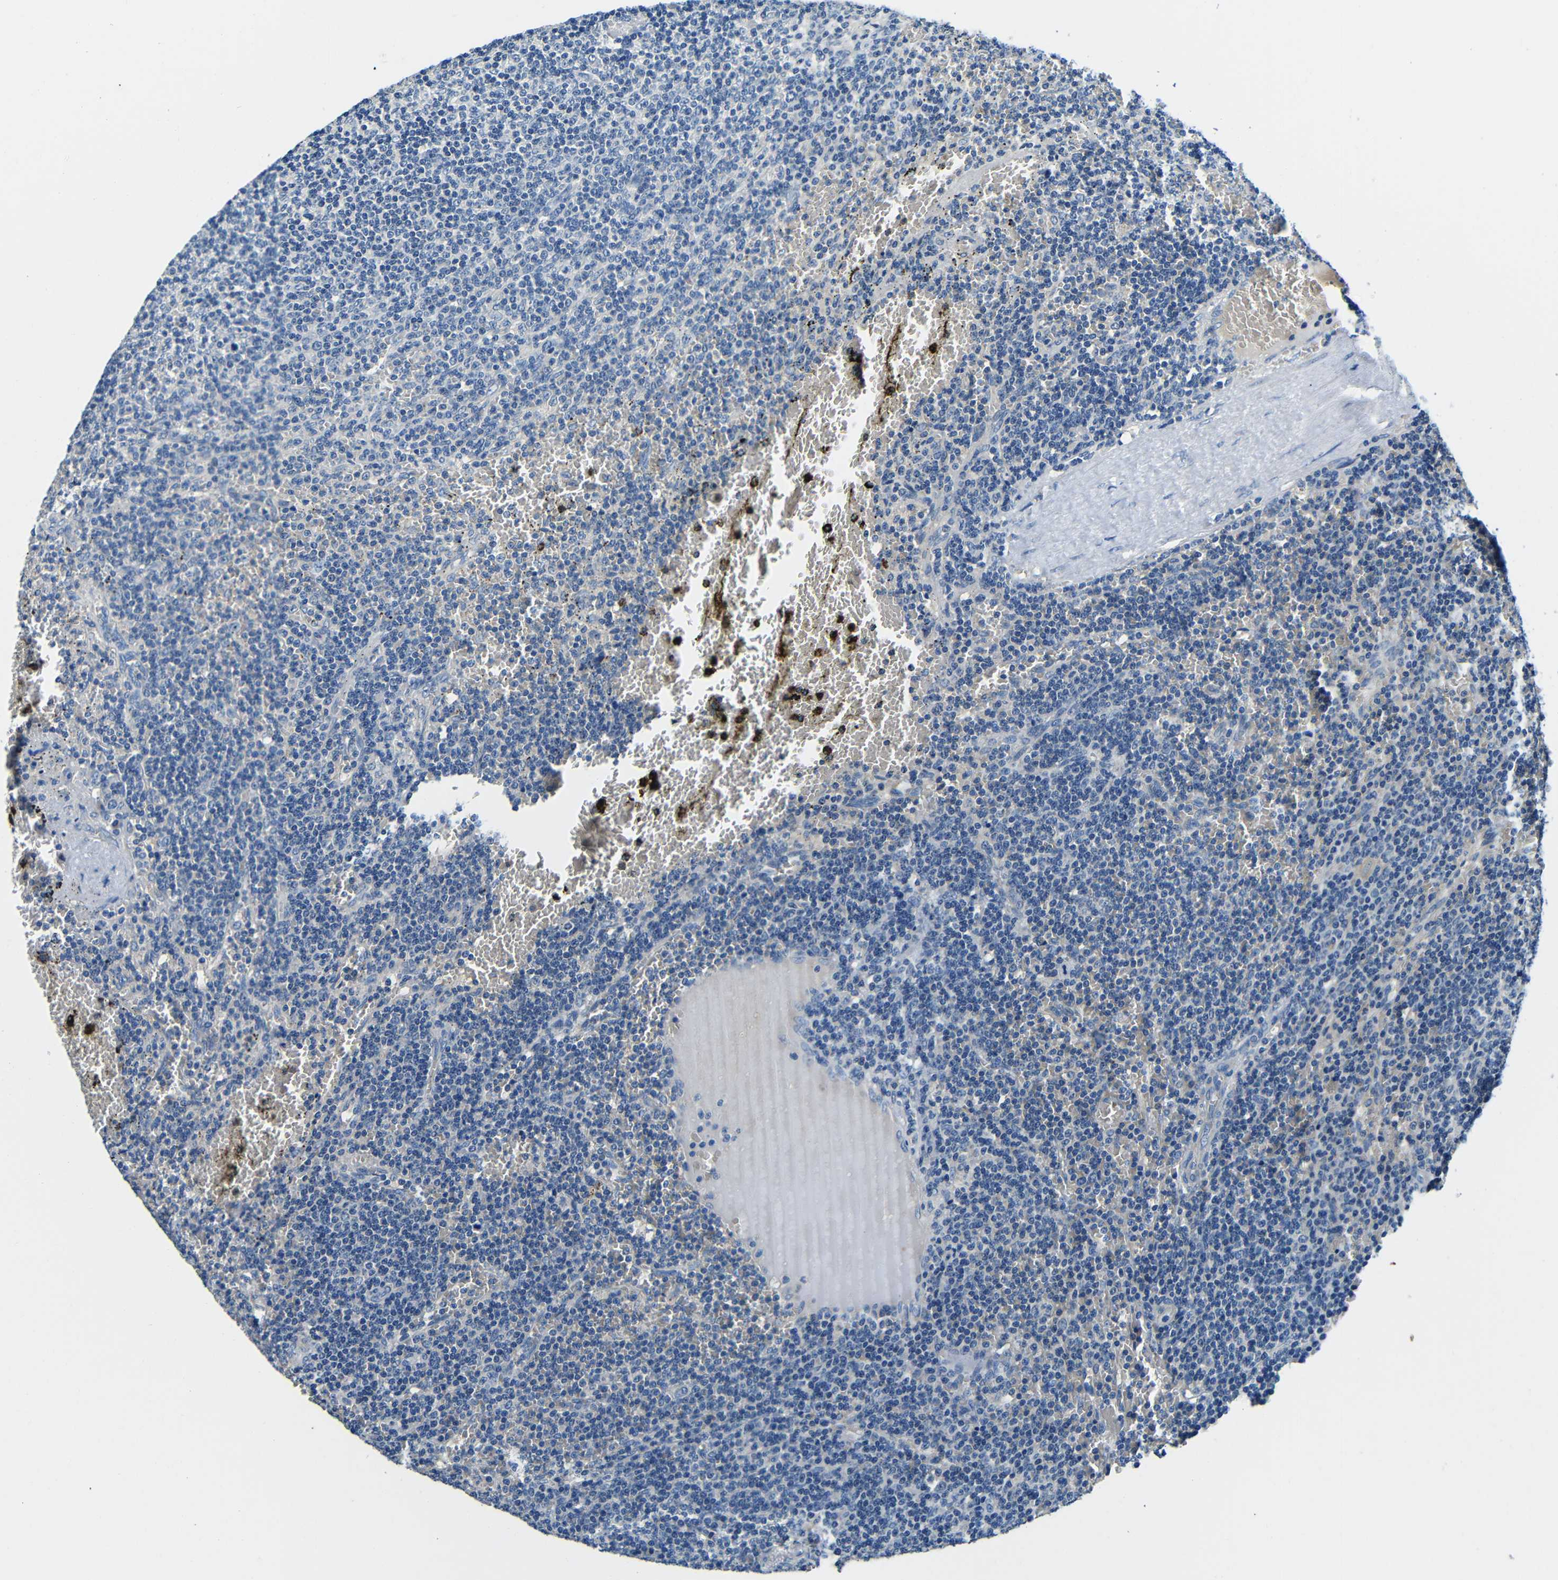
{"staining": {"intensity": "negative", "quantity": "none", "location": "none"}, "tissue": "lymphoma", "cell_type": "Tumor cells", "image_type": "cancer", "snomed": [{"axis": "morphology", "description": "Malignant lymphoma, non-Hodgkin's type, Low grade"}, {"axis": "topography", "description": "Spleen"}], "caption": "Human malignant lymphoma, non-Hodgkin's type (low-grade) stained for a protein using immunohistochemistry demonstrates no staining in tumor cells.", "gene": "FMO5", "patient": {"sex": "female", "age": 50}}